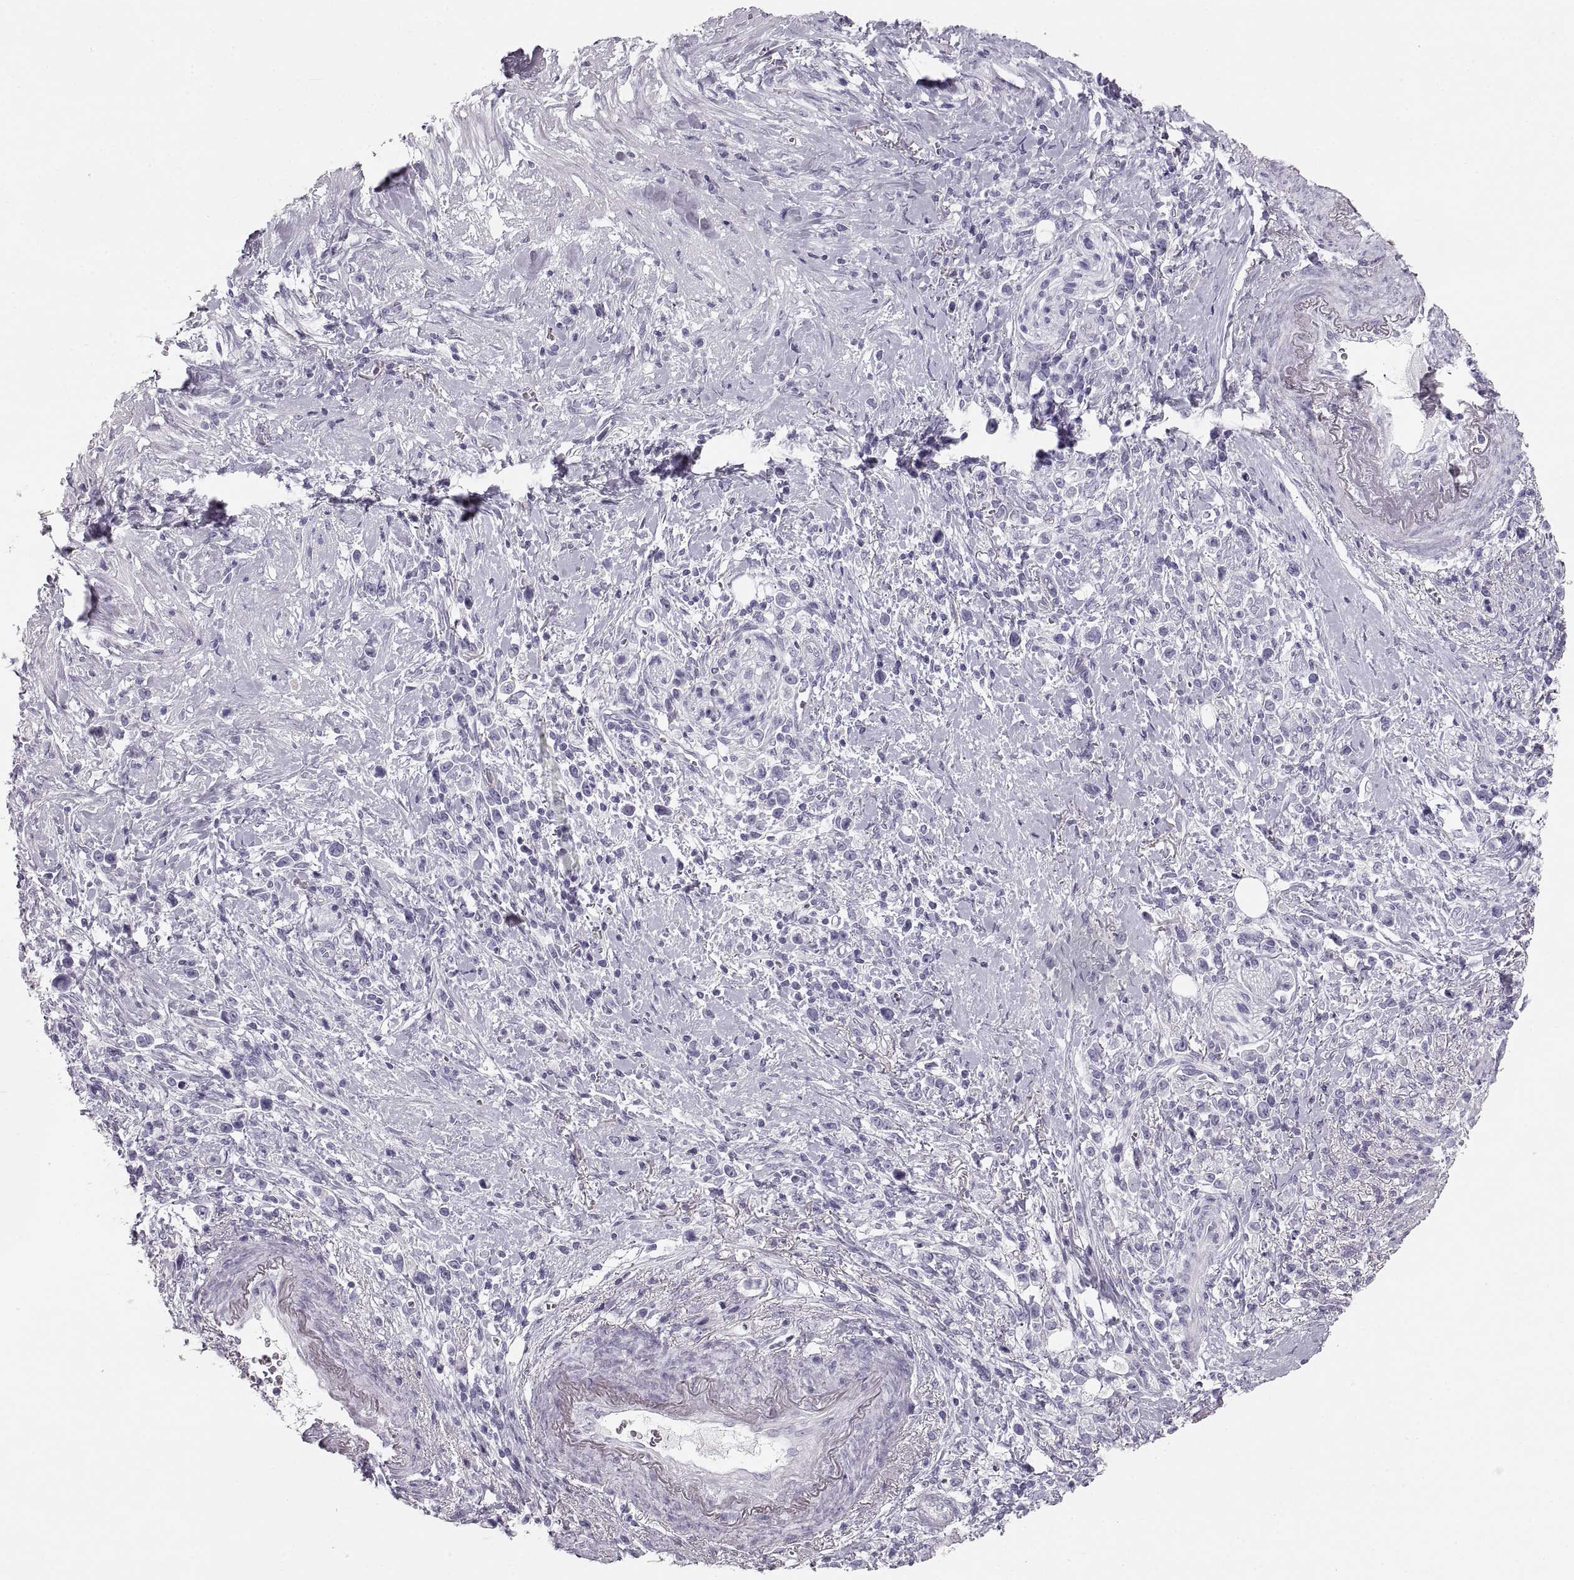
{"staining": {"intensity": "negative", "quantity": "none", "location": "none"}, "tissue": "stomach cancer", "cell_type": "Tumor cells", "image_type": "cancer", "snomed": [{"axis": "morphology", "description": "Adenocarcinoma, NOS"}, {"axis": "topography", "description": "Stomach"}], "caption": "An immunohistochemistry photomicrograph of stomach cancer is shown. There is no staining in tumor cells of stomach cancer.", "gene": "CRYAA", "patient": {"sex": "male", "age": 63}}